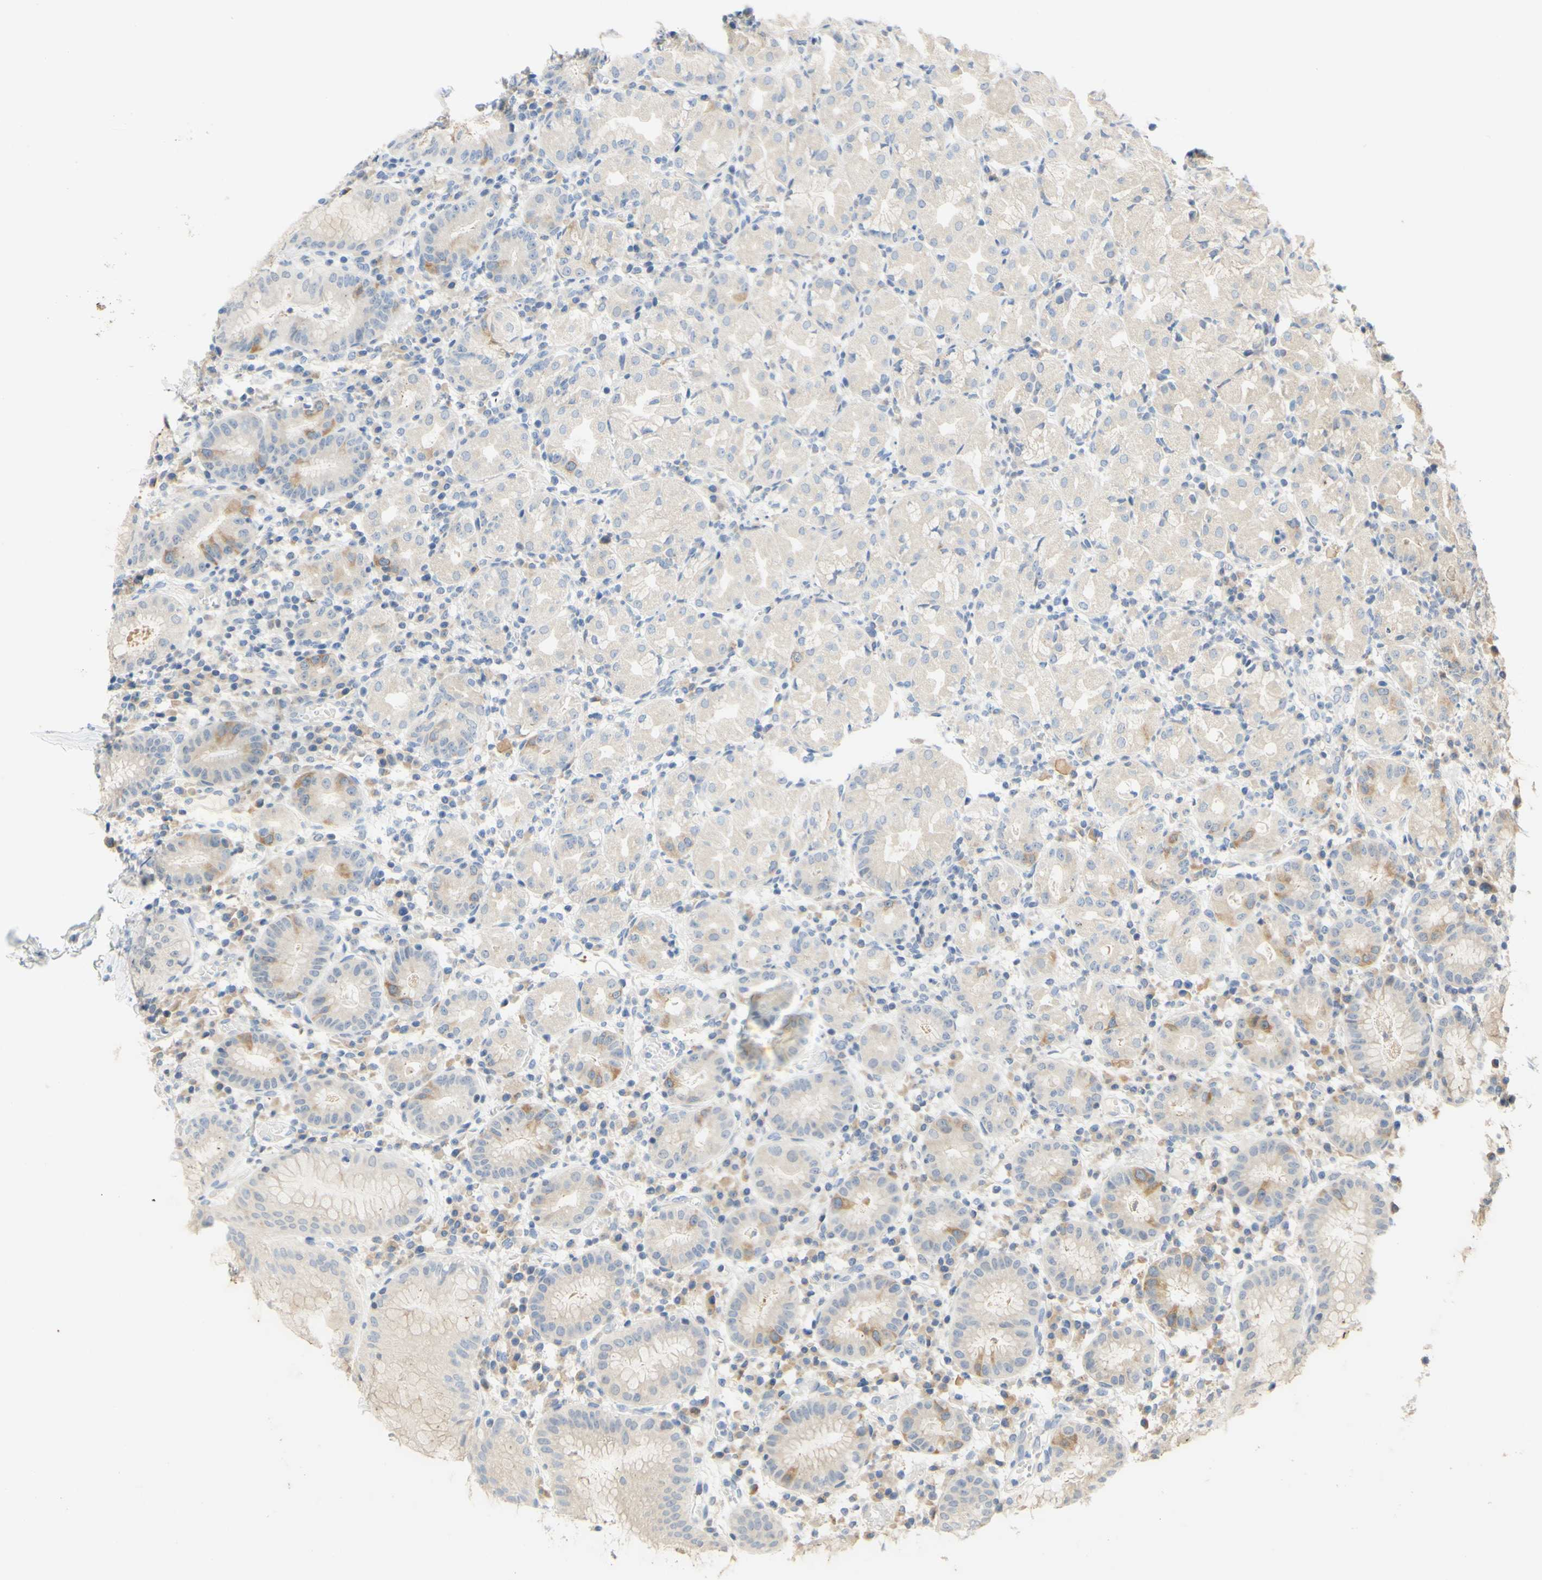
{"staining": {"intensity": "moderate", "quantity": "<25%", "location": "cytoplasmic/membranous"}, "tissue": "stomach", "cell_type": "Glandular cells", "image_type": "normal", "snomed": [{"axis": "morphology", "description": "Normal tissue, NOS"}, {"axis": "topography", "description": "Stomach"}, {"axis": "topography", "description": "Stomach, lower"}], "caption": "Immunohistochemistry staining of unremarkable stomach, which displays low levels of moderate cytoplasmic/membranous positivity in about <25% of glandular cells indicating moderate cytoplasmic/membranous protein expression. The staining was performed using DAB (brown) for protein detection and nuclei were counterstained in hematoxylin (blue).", "gene": "CCNB2", "patient": {"sex": "female", "age": 75}}